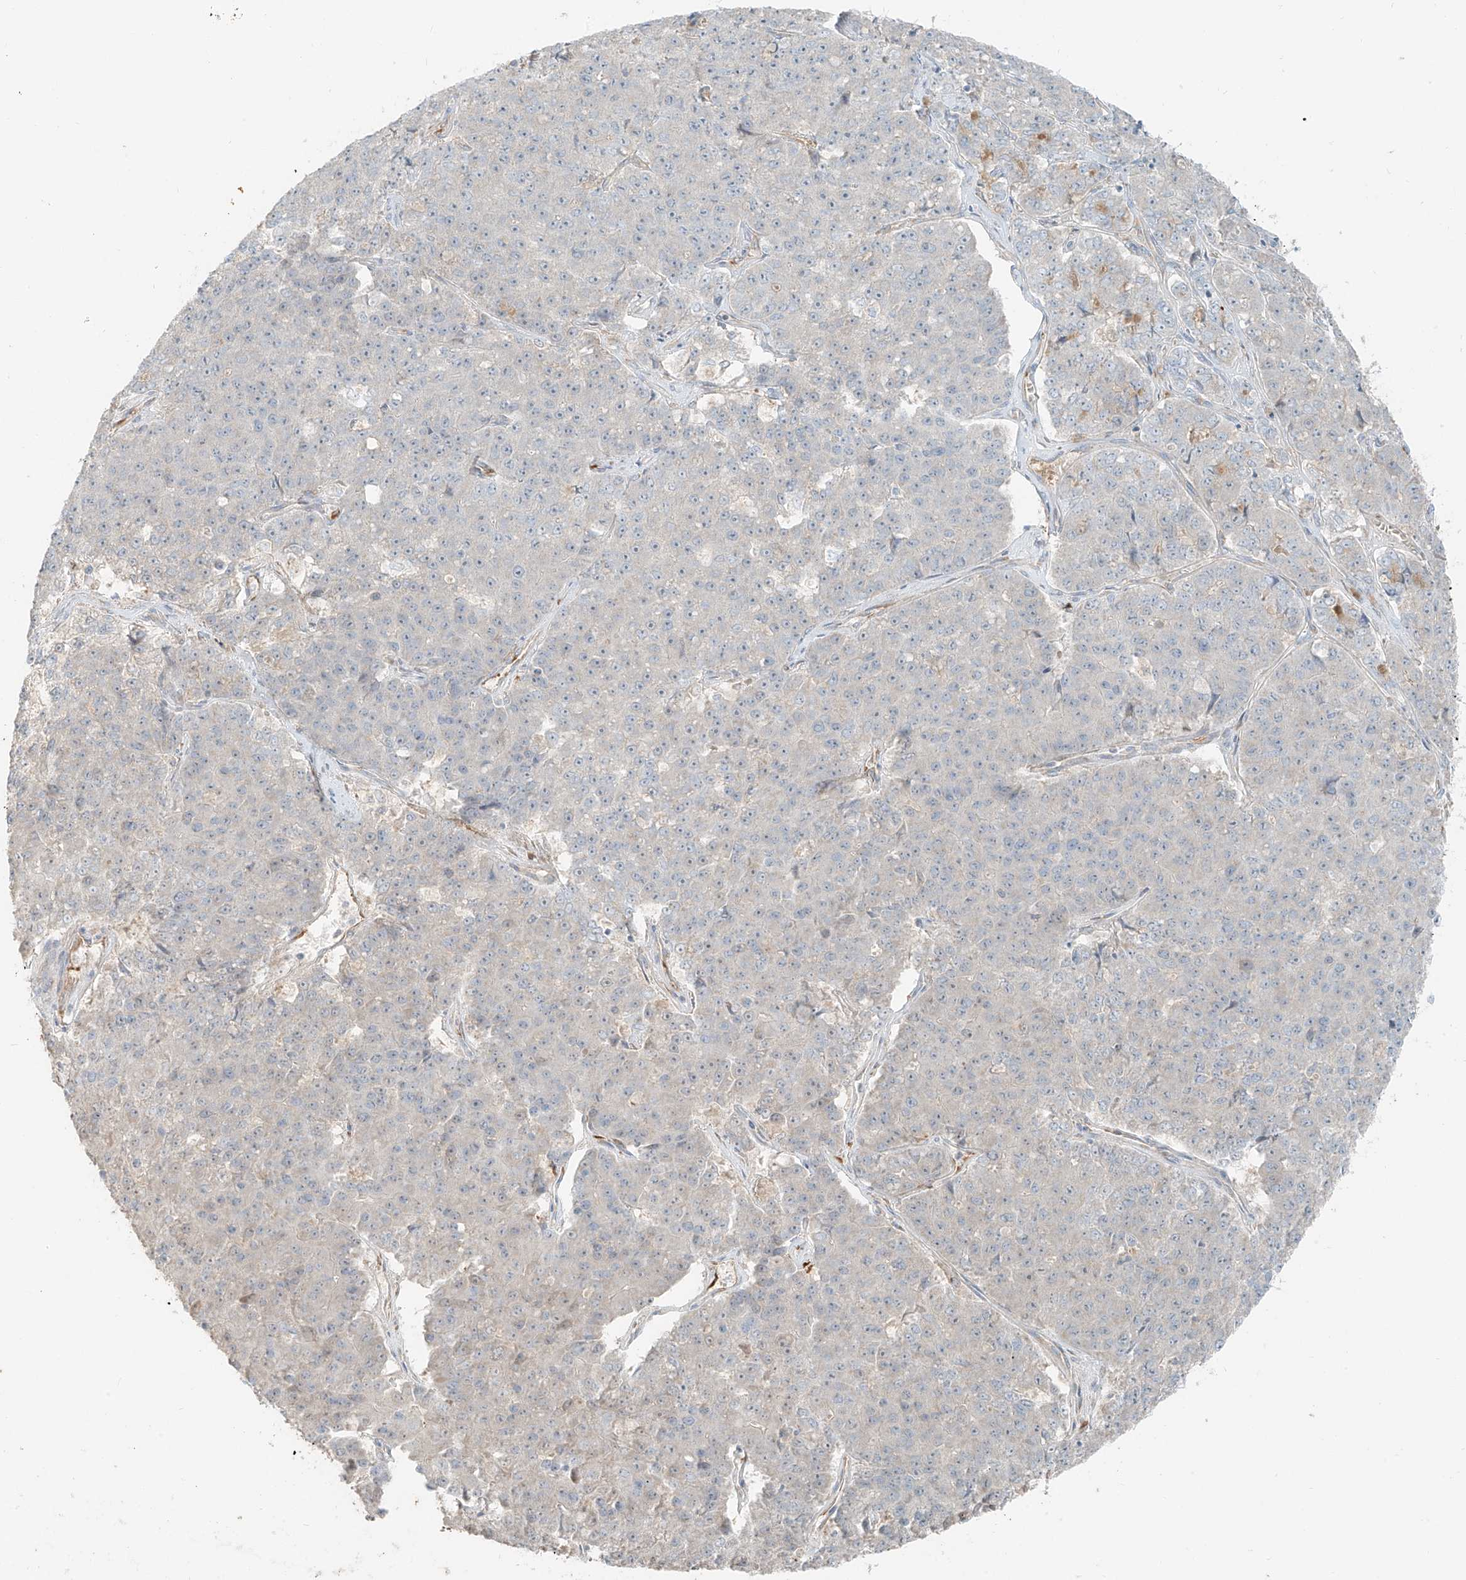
{"staining": {"intensity": "negative", "quantity": "none", "location": "none"}, "tissue": "pancreatic cancer", "cell_type": "Tumor cells", "image_type": "cancer", "snomed": [{"axis": "morphology", "description": "Adenocarcinoma, NOS"}, {"axis": "topography", "description": "Pancreas"}], "caption": "DAB immunohistochemical staining of adenocarcinoma (pancreatic) exhibits no significant positivity in tumor cells.", "gene": "FSTL1", "patient": {"sex": "male", "age": 50}}